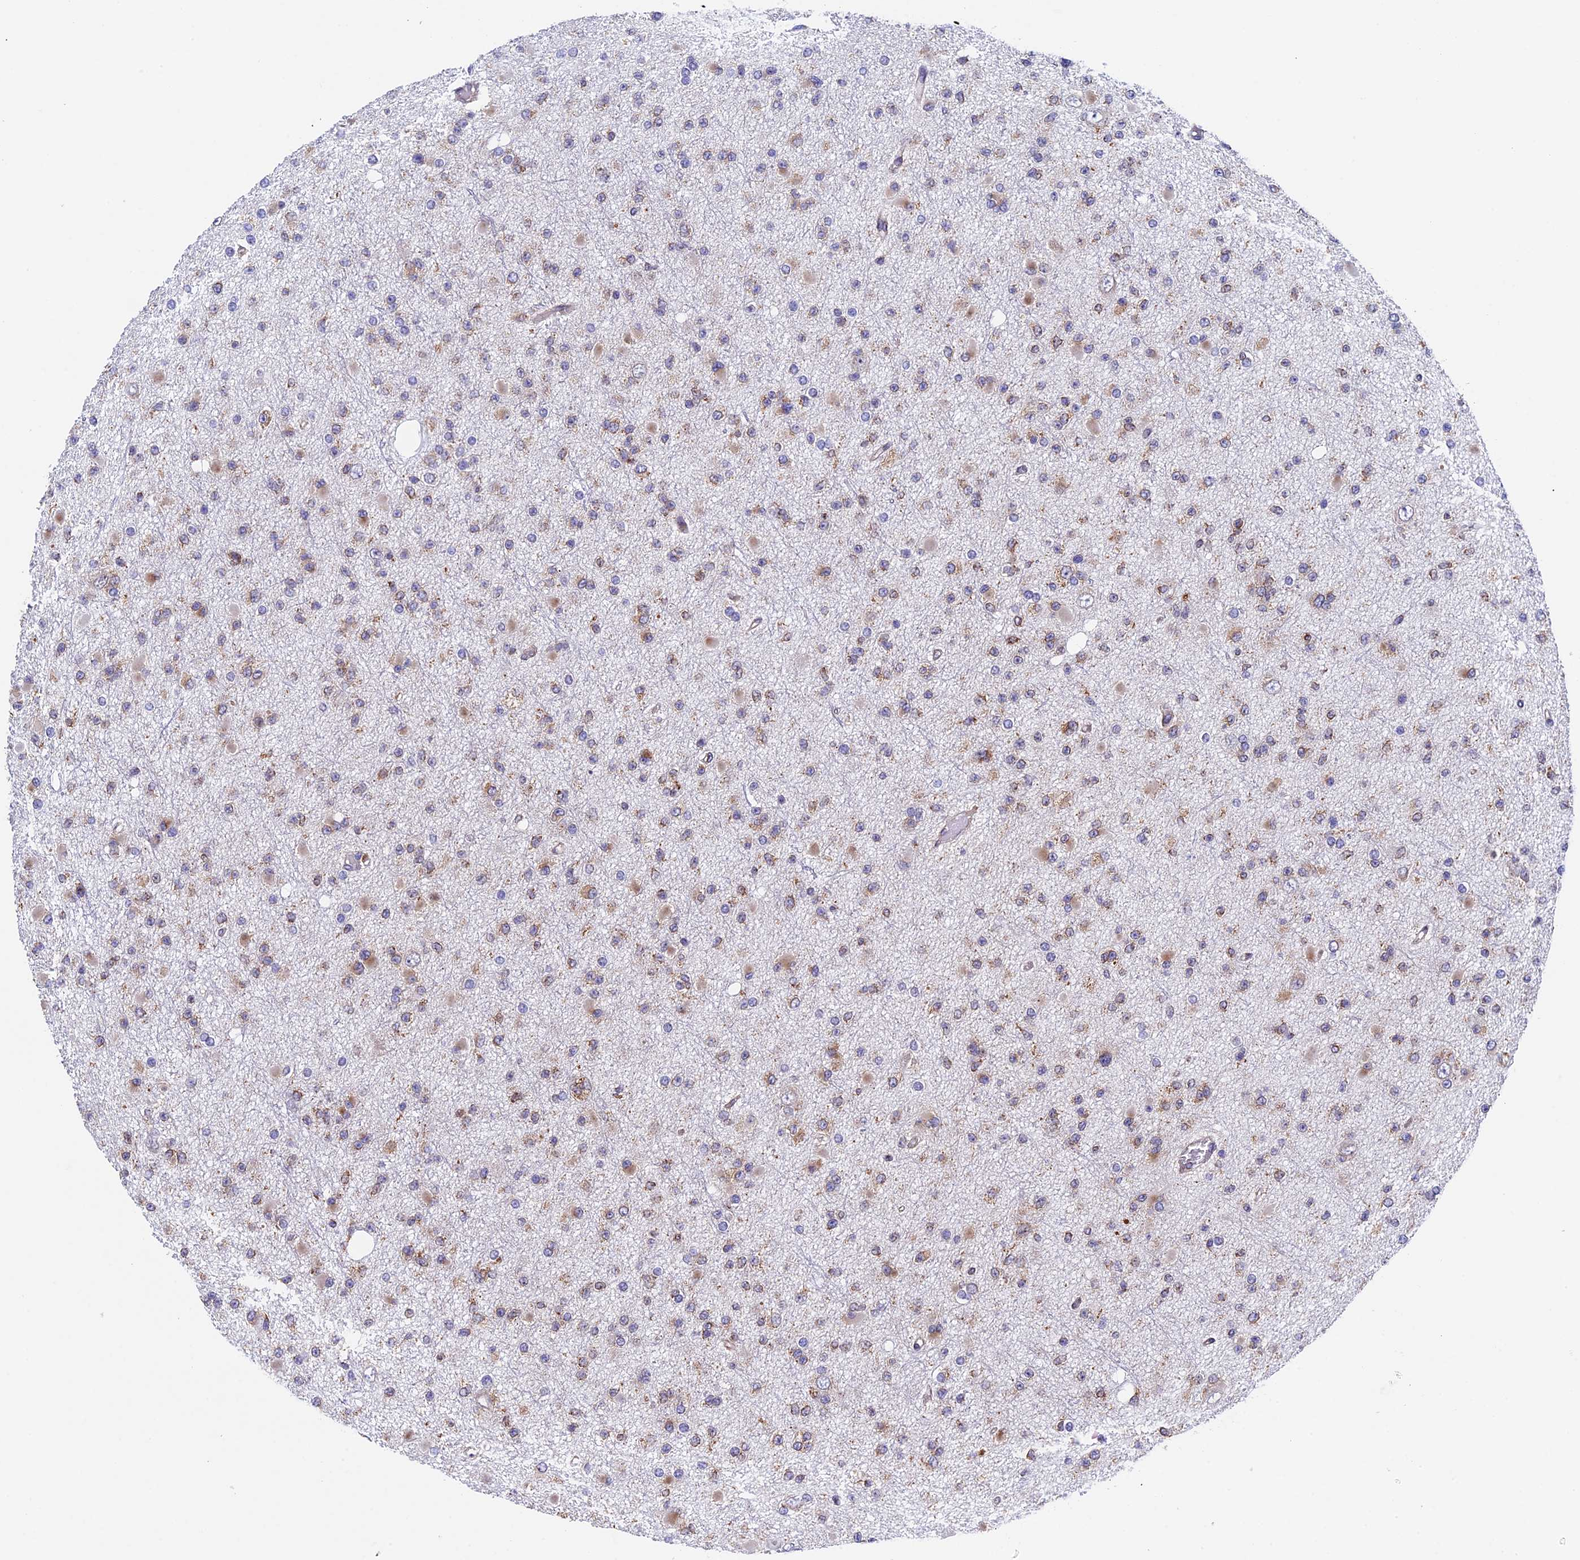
{"staining": {"intensity": "weak", "quantity": ">75%", "location": "cytoplasmic/membranous"}, "tissue": "glioma", "cell_type": "Tumor cells", "image_type": "cancer", "snomed": [{"axis": "morphology", "description": "Glioma, malignant, Low grade"}, {"axis": "topography", "description": "Brain"}], "caption": "Immunohistochemistry (IHC) photomicrograph of neoplastic tissue: human glioma stained using IHC demonstrates low levels of weak protein expression localized specifically in the cytoplasmic/membranous of tumor cells, appearing as a cytoplasmic/membranous brown color.", "gene": "SLC9A5", "patient": {"sex": "female", "age": 22}}